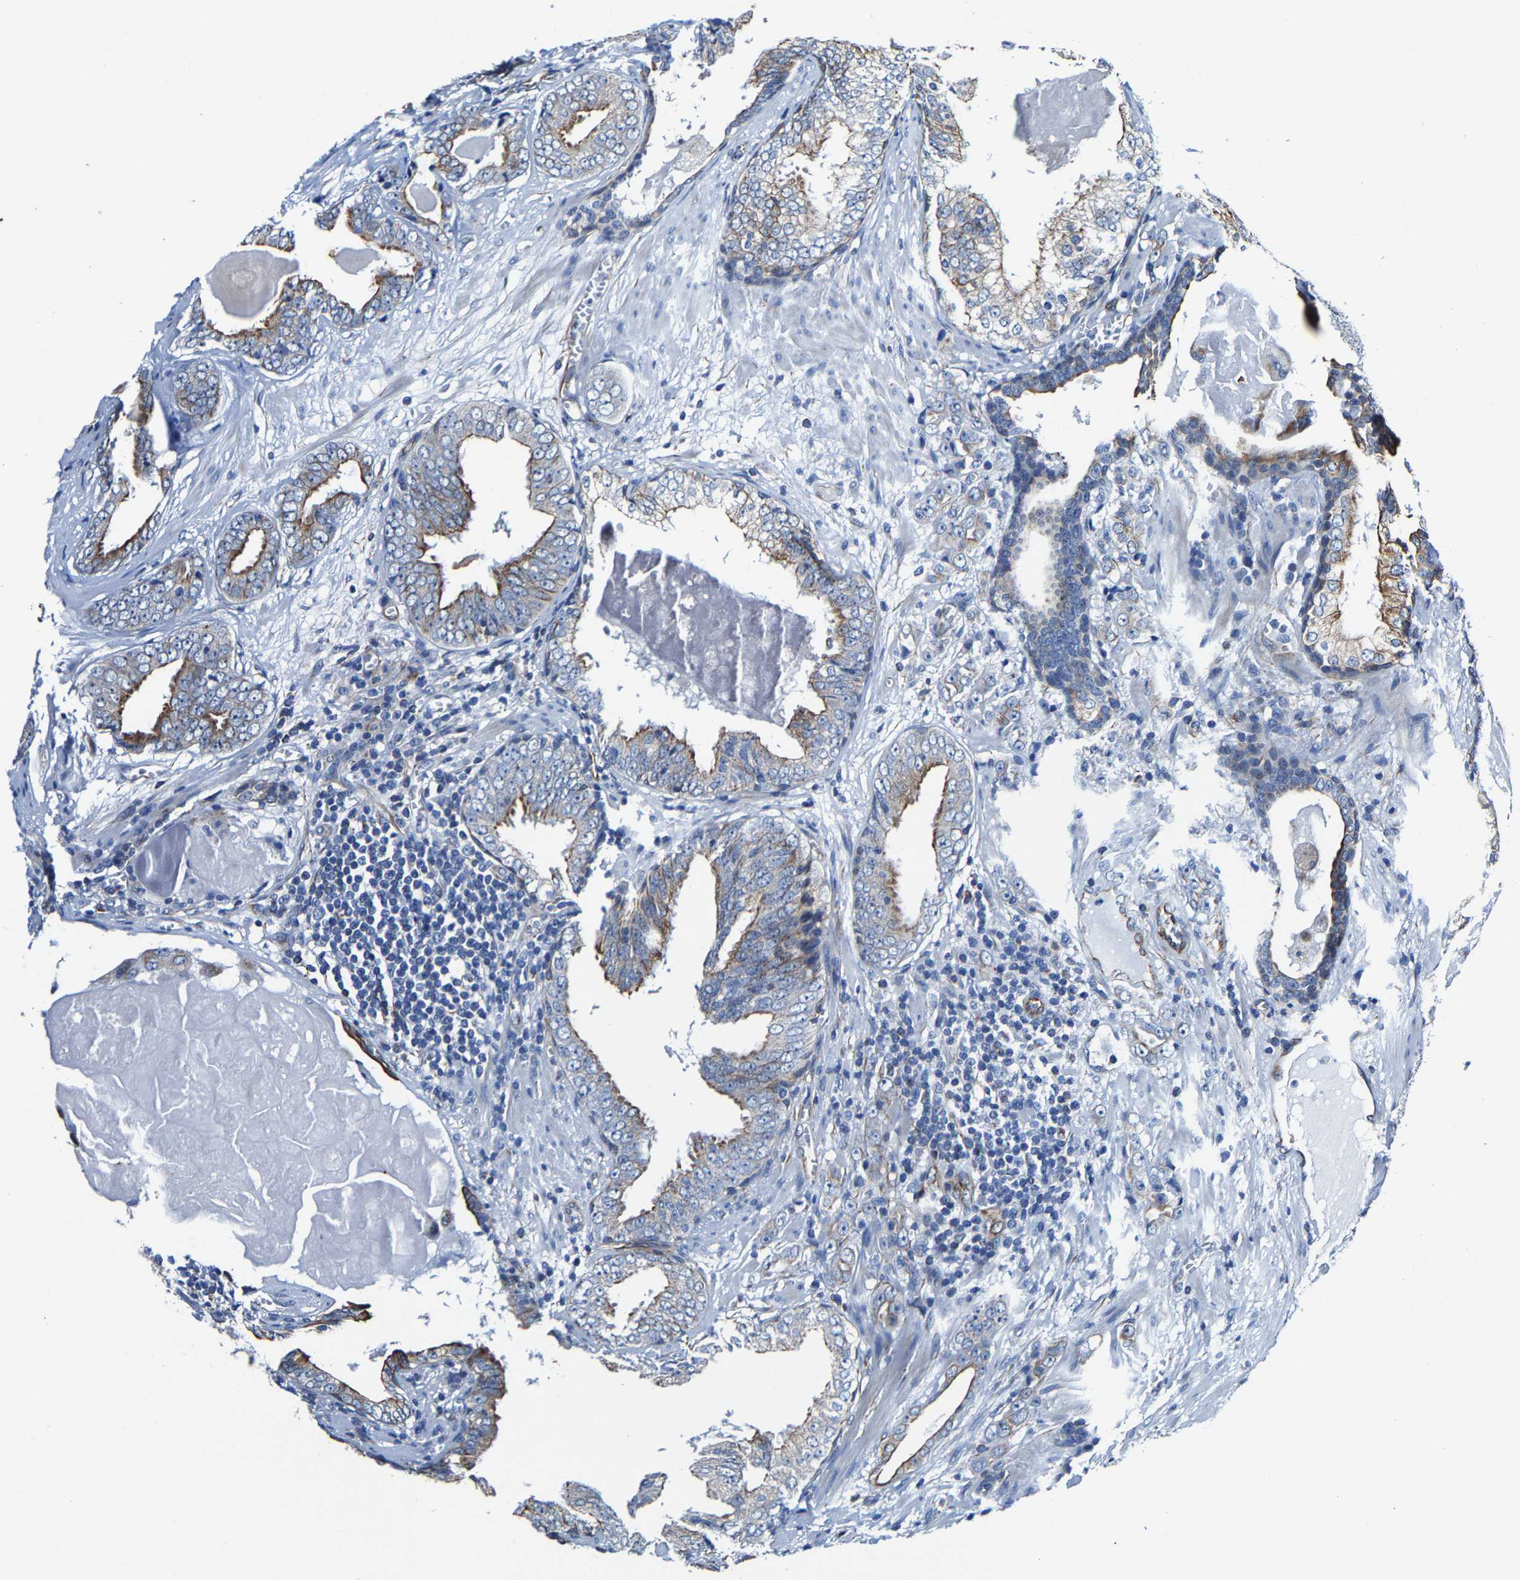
{"staining": {"intensity": "moderate", "quantity": "25%-75%", "location": "cytoplasmic/membranous"}, "tissue": "prostate cancer", "cell_type": "Tumor cells", "image_type": "cancer", "snomed": [{"axis": "morphology", "description": "Adenocarcinoma, Medium grade"}, {"axis": "topography", "description": "Prostate"}], "caption": "A high-resolution image shows IHC staining of prostate cancer (medium-grade adenocarcinoma), which shows moderate cytoplasmic/membranous positivity in about 25%-75% of tumor cells.", "gene": "MMEL1", "patient": {"sex": "male", "age": 79}}